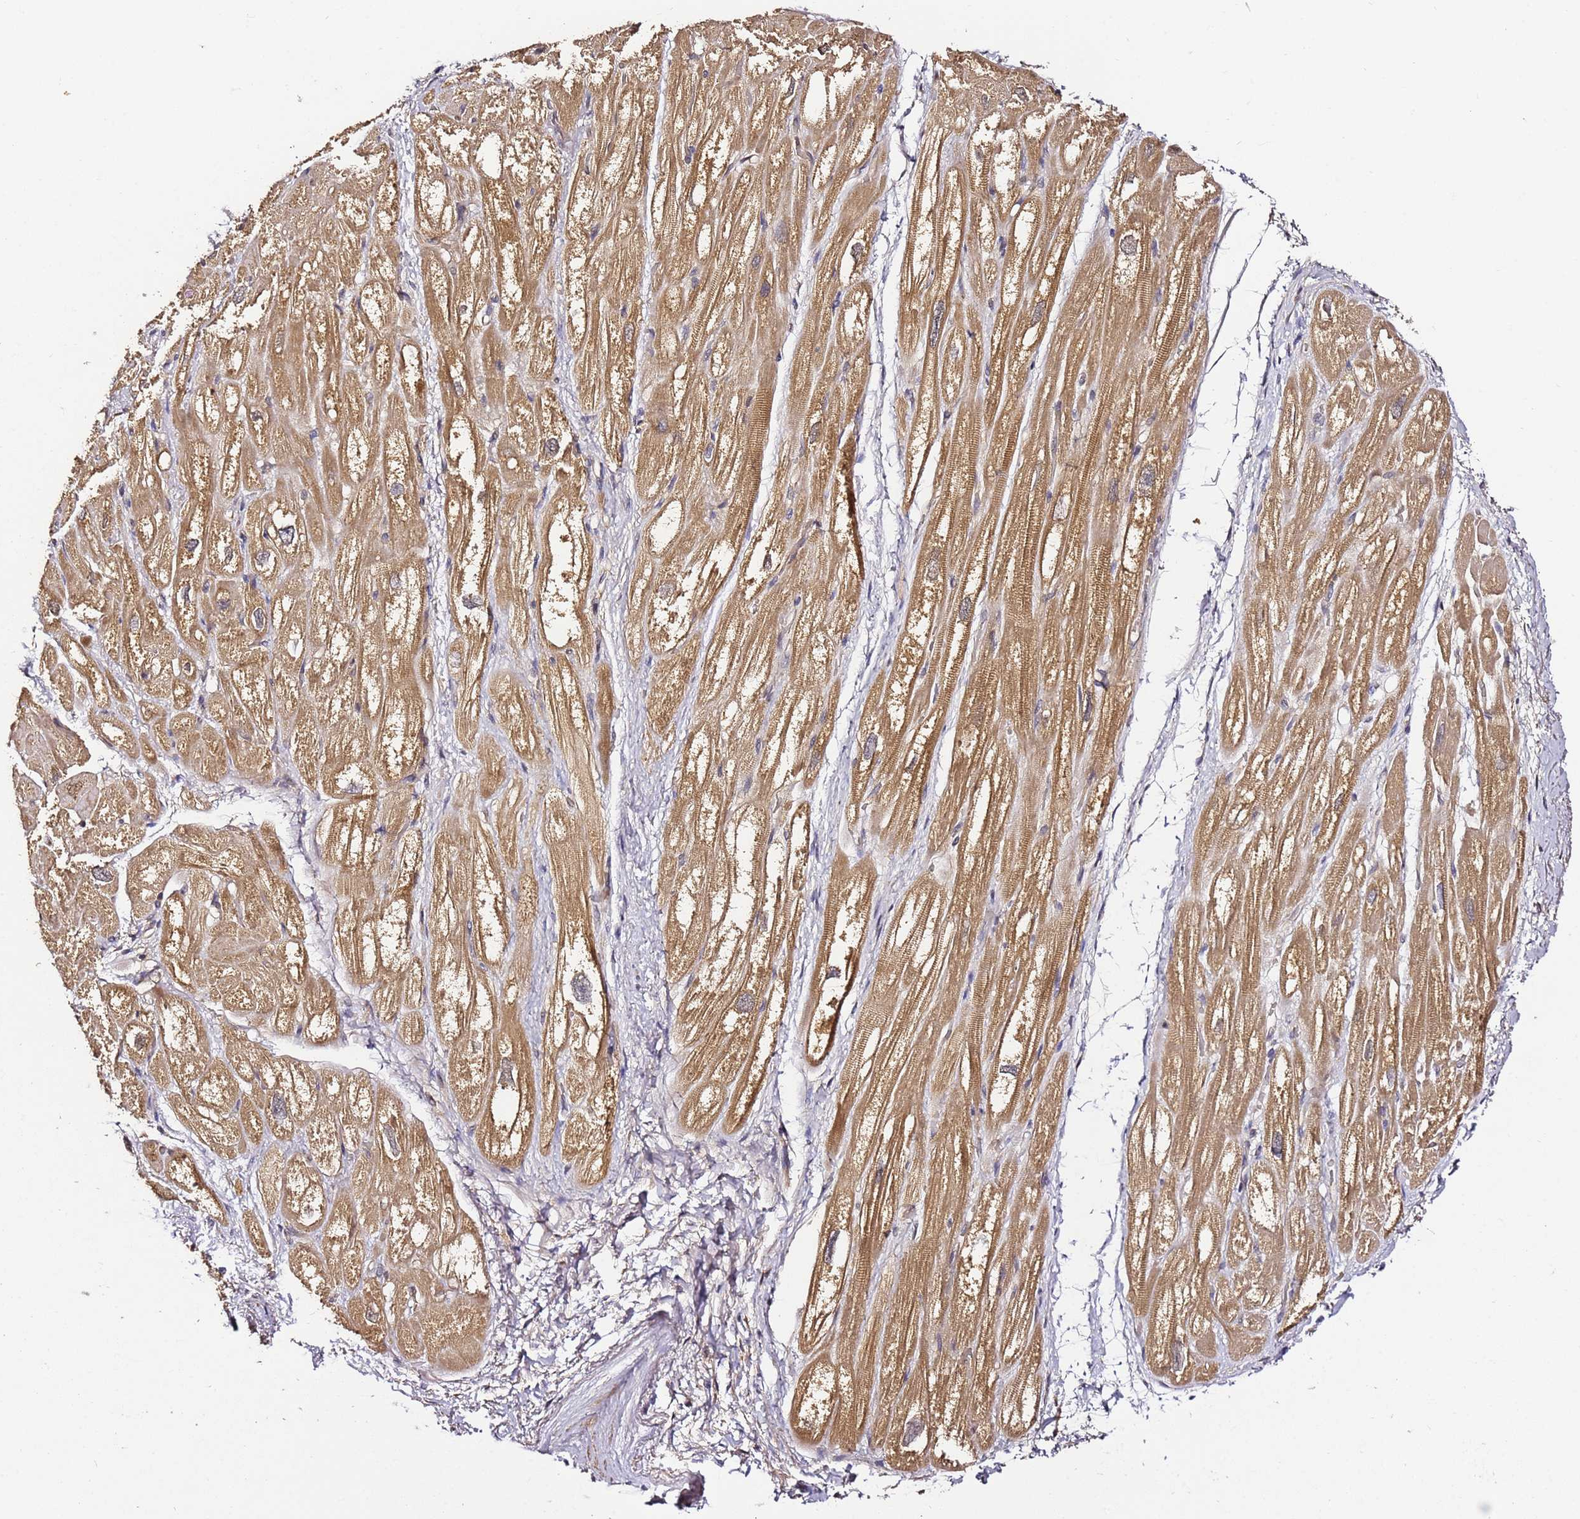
{"staining": {"intensity": "moderate", "quantity": ">75%", "location": "cytoplasmic/membranous"}, "tissue": "heart muscle", "cell_type": "Cardiomyocytes", "image_type": "normal", "snomed": [{"axis": "morphology", "description": "Normal tissue, NOS"}, {"axis": "topography", "description": "Heart"}], "caption": "The micrograph demonstrates a brown stain indicating the presence of a protein in the cytoplasmic/membranous of cardiomyocytes in heart muscle. (brown staining indicates protein expression, while blue staining denotes nuclei).", "gene": "C6orf136", "patient": {"sex": "male", "age": 50}}